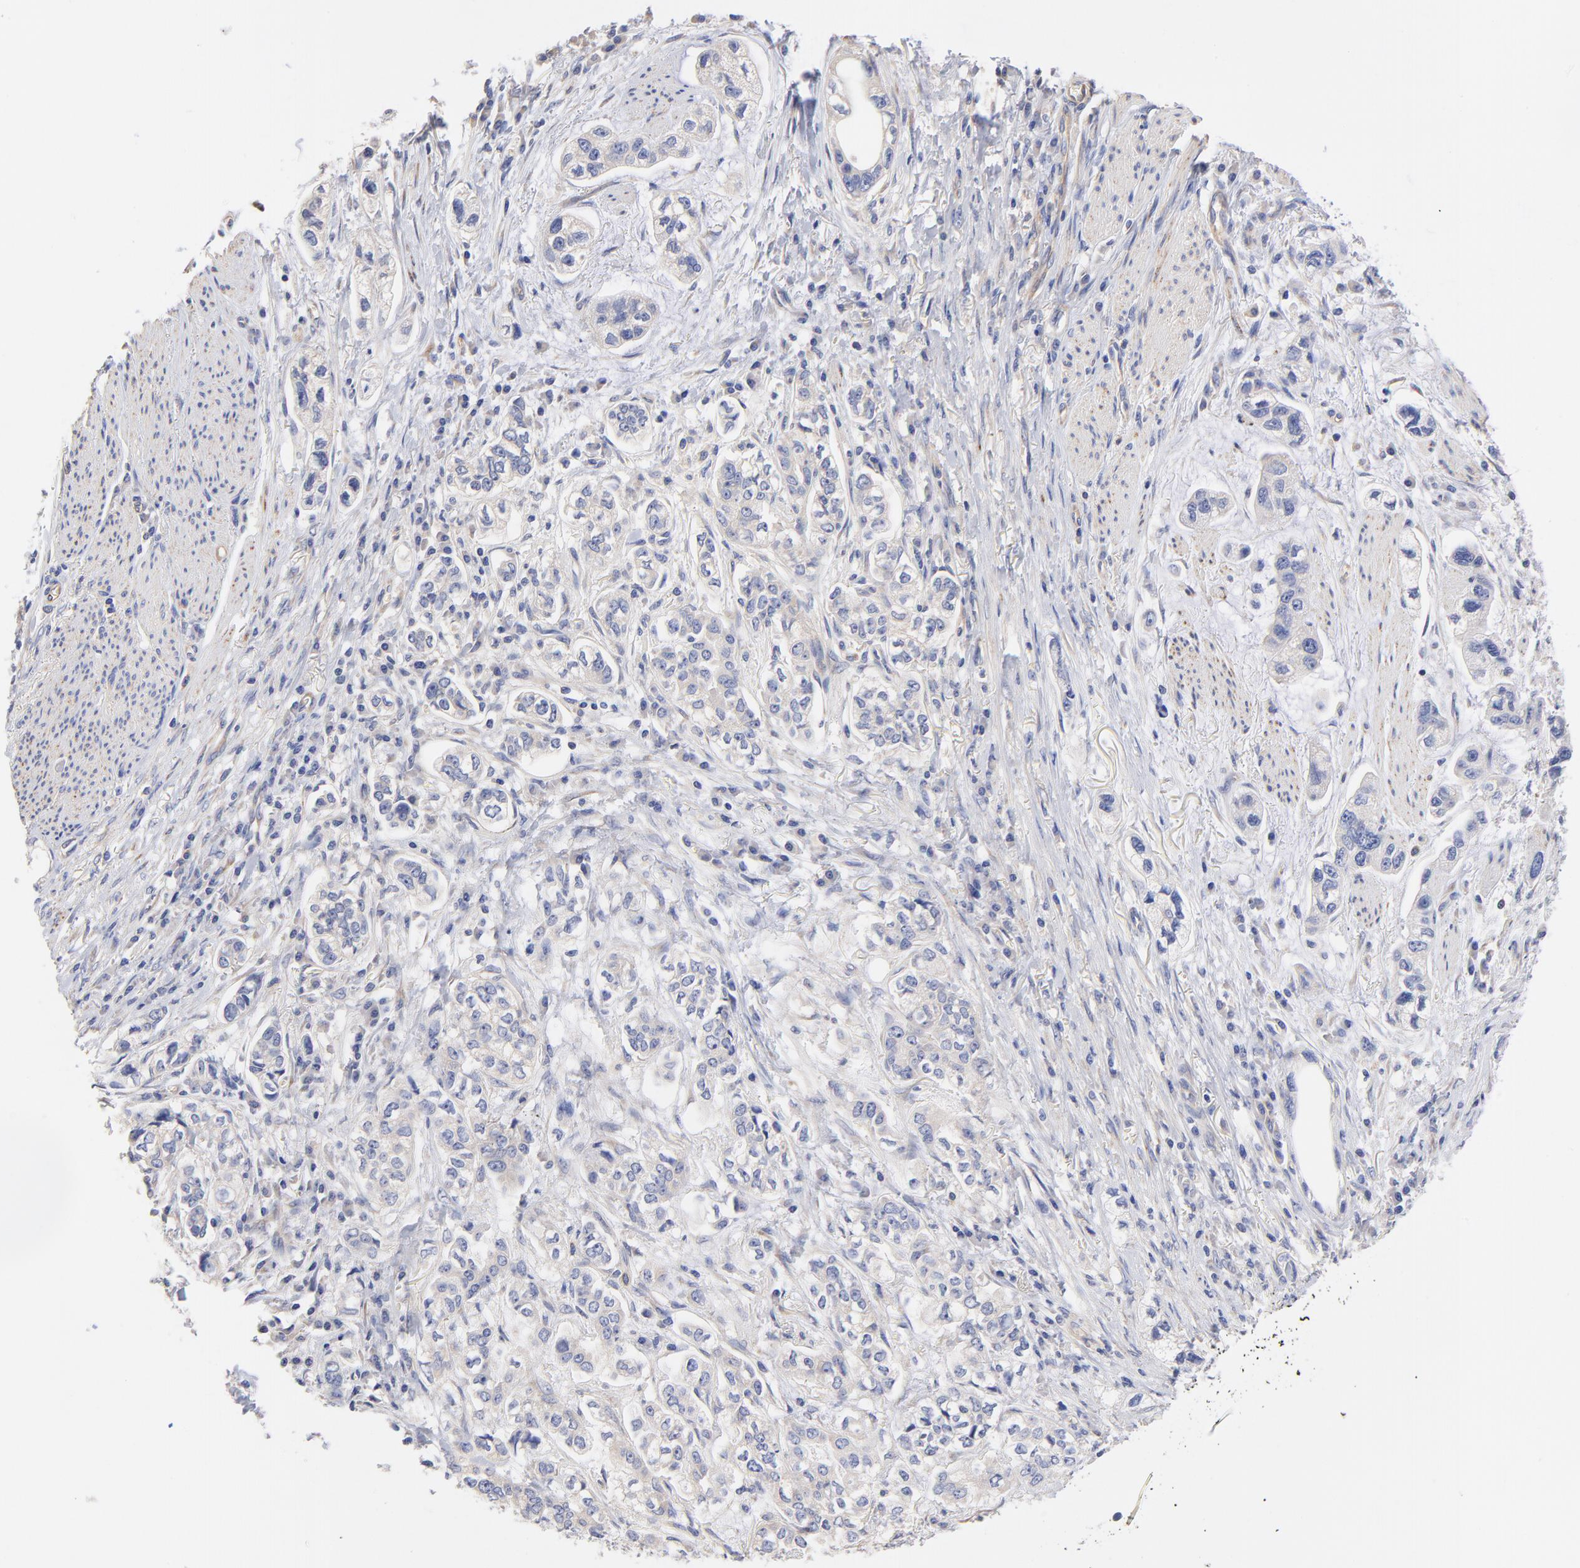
{"staining": {"intensity": "weak", "quantity": "<25%", "location": "cytoplasmic/membranous"}, "tissue": "stomach cancer", "cell_type": "Tumor cells", "image_type": "cancer", "snomed": [{"axis": "morphology", "description": "Adenocarcinoma, NOS"}, {"axis": "topography", "description": "Stomach, lower"}], "caption": "A high-resolution micrograph shows immunohistochemistry (IHC) staining of stomach cancer, which demonstrates no significant expression in tumor cells. The staining was performed using DAB to visualize the protein expression in brown, while the nuclei were stained in blue with hematoxylin (Magnification: 20x).", "gene": "HS3ST1", "patient": {"sex": "female", "age": 93}}